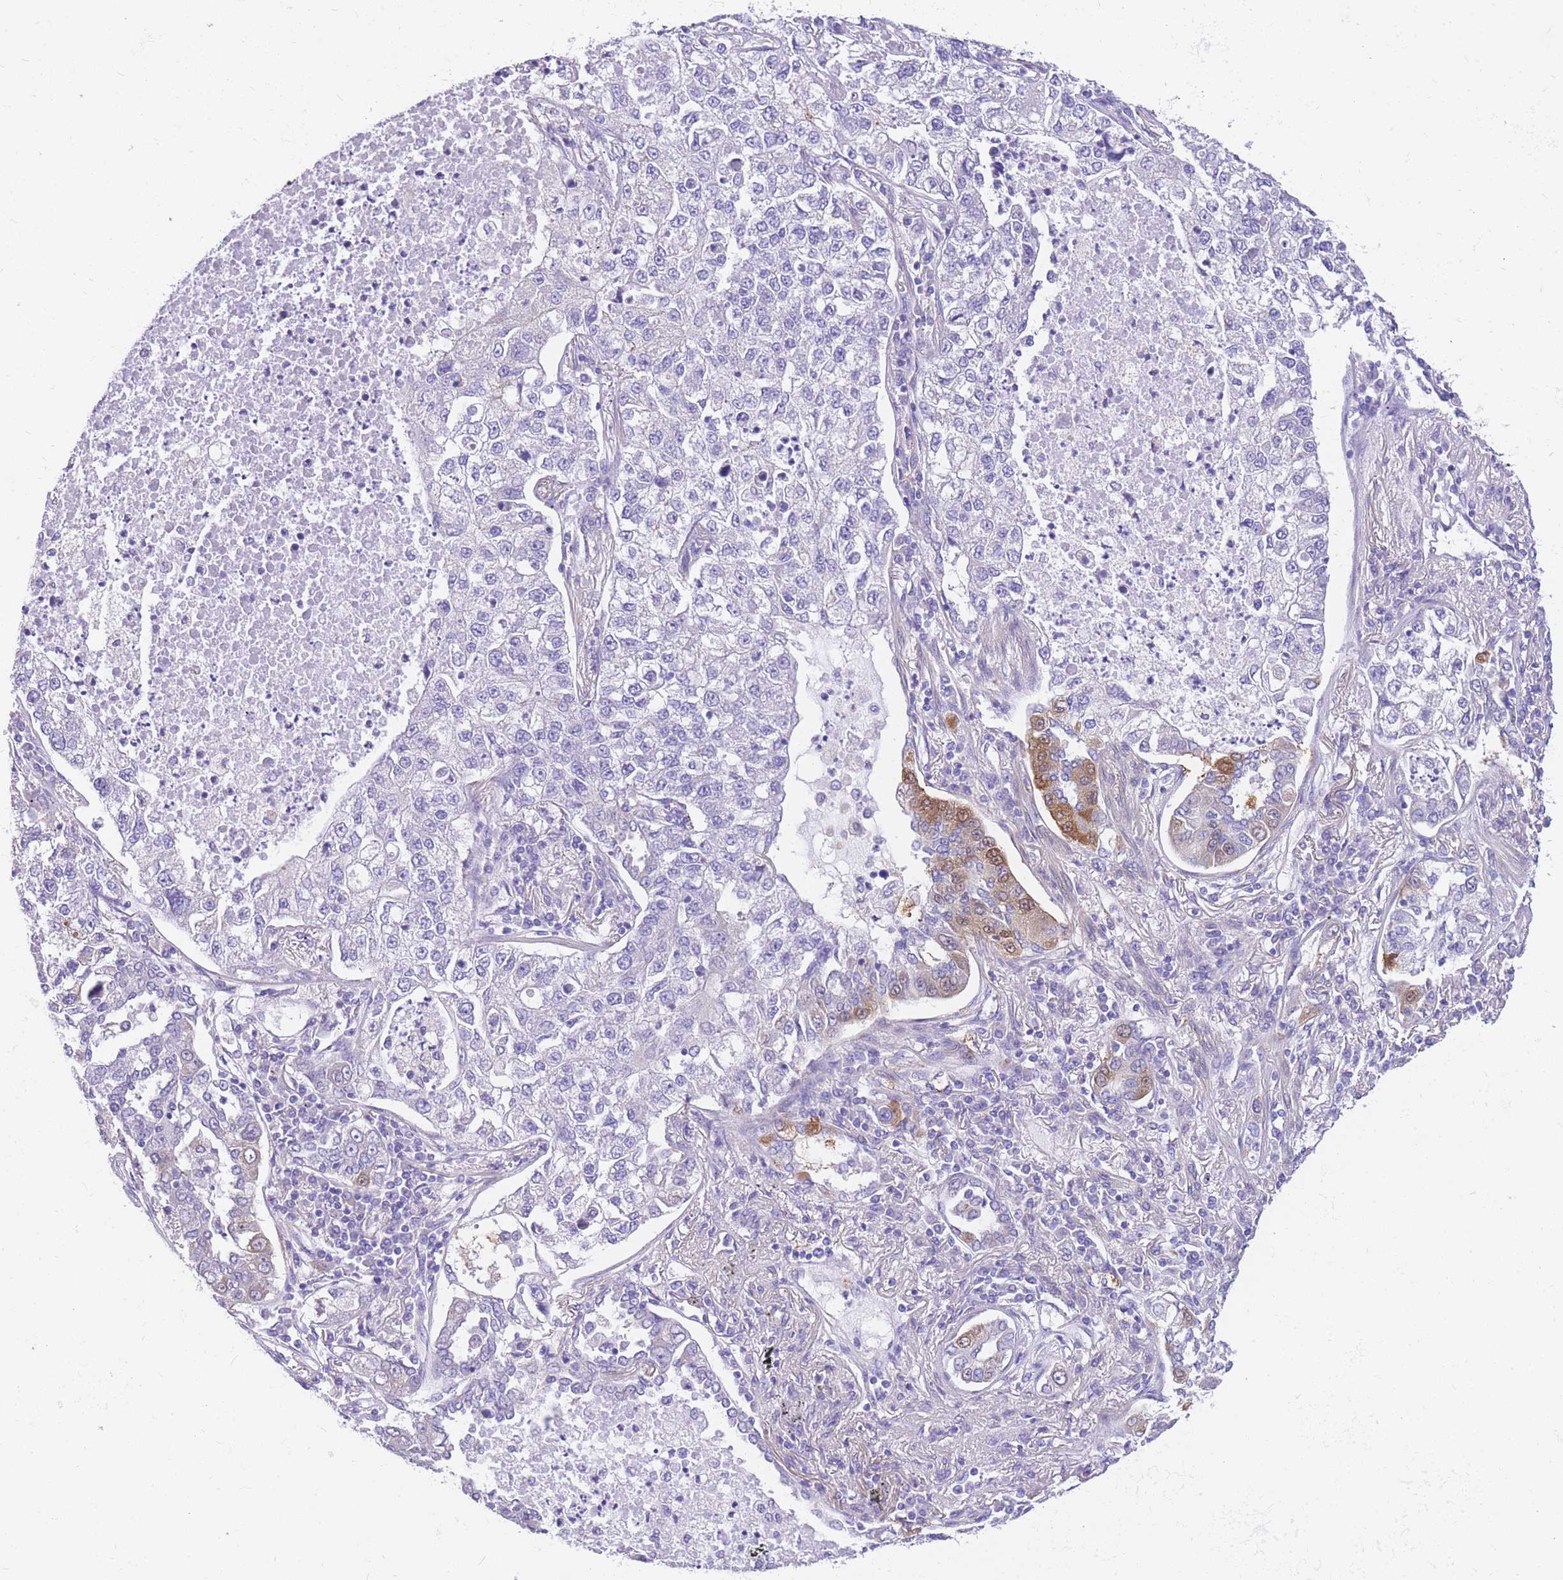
{"staining": {"intensity": "moderate", "quantity": "<25%", "location": "cytoplasmic/membranous,nuclear"}, "tissue": "lung cancer", "cell_type": "Tumor cells", "image_type": "cancer", "snomed": [{"axis": "morphology", "description": "Adenocarcinoma, NOS"}, {"axis": "topography", "description": "Lung"}], "caption": "Immunohistochemistry staining of lung adenocarcinoma, which shows low levels of moderate cytoplasmic/membranous and nuclear expression in about <25% of tumor cells indicating moderate cytoplasmic/membranous and nuclear protein positivity. The staining was performed using DAB (brown) for protein detection and nuclei were counterstained in hematoxylin (blue).", "gene": "S100PBP", "patient": {"sex": "male", "age": 49}}